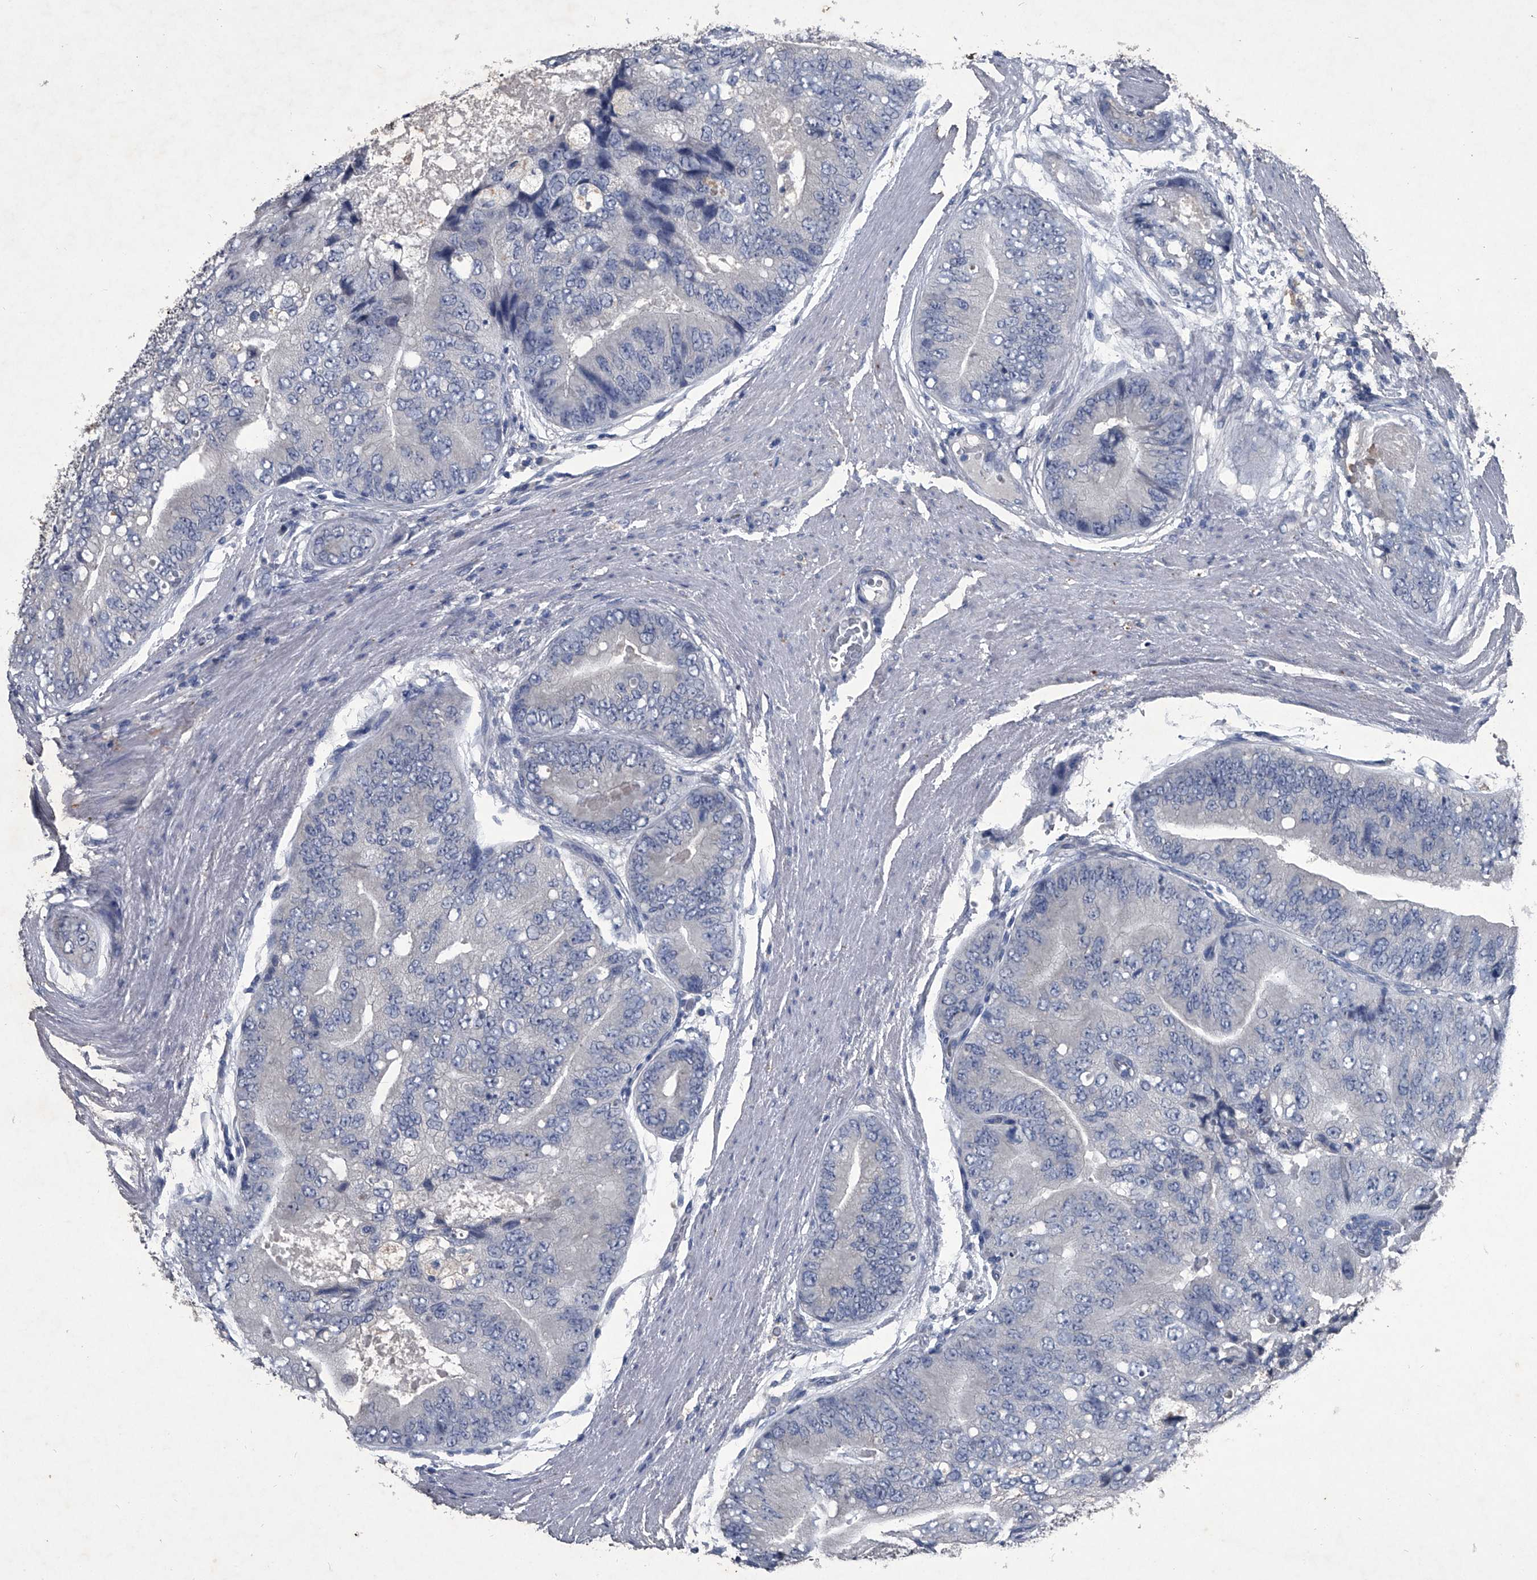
{"staining": {"intensity": "negative", "quantity": "none", "location": "none"}, "tissue": "prostate cancer", "cell_type": "Tumor cells", "image_type": "cancer", "snomed": [{"axis": "morphology", "description": "Adenocarcinoma, High grade"}, {"axis": "topography", "description": "Prostate"}], "caption": "Immunohistochemistry (IHC) of prostate cancer reveals no expression in tumor cells.", "gene": "MAPKAP1", "patient": {"sex": "male", "age": 70}}